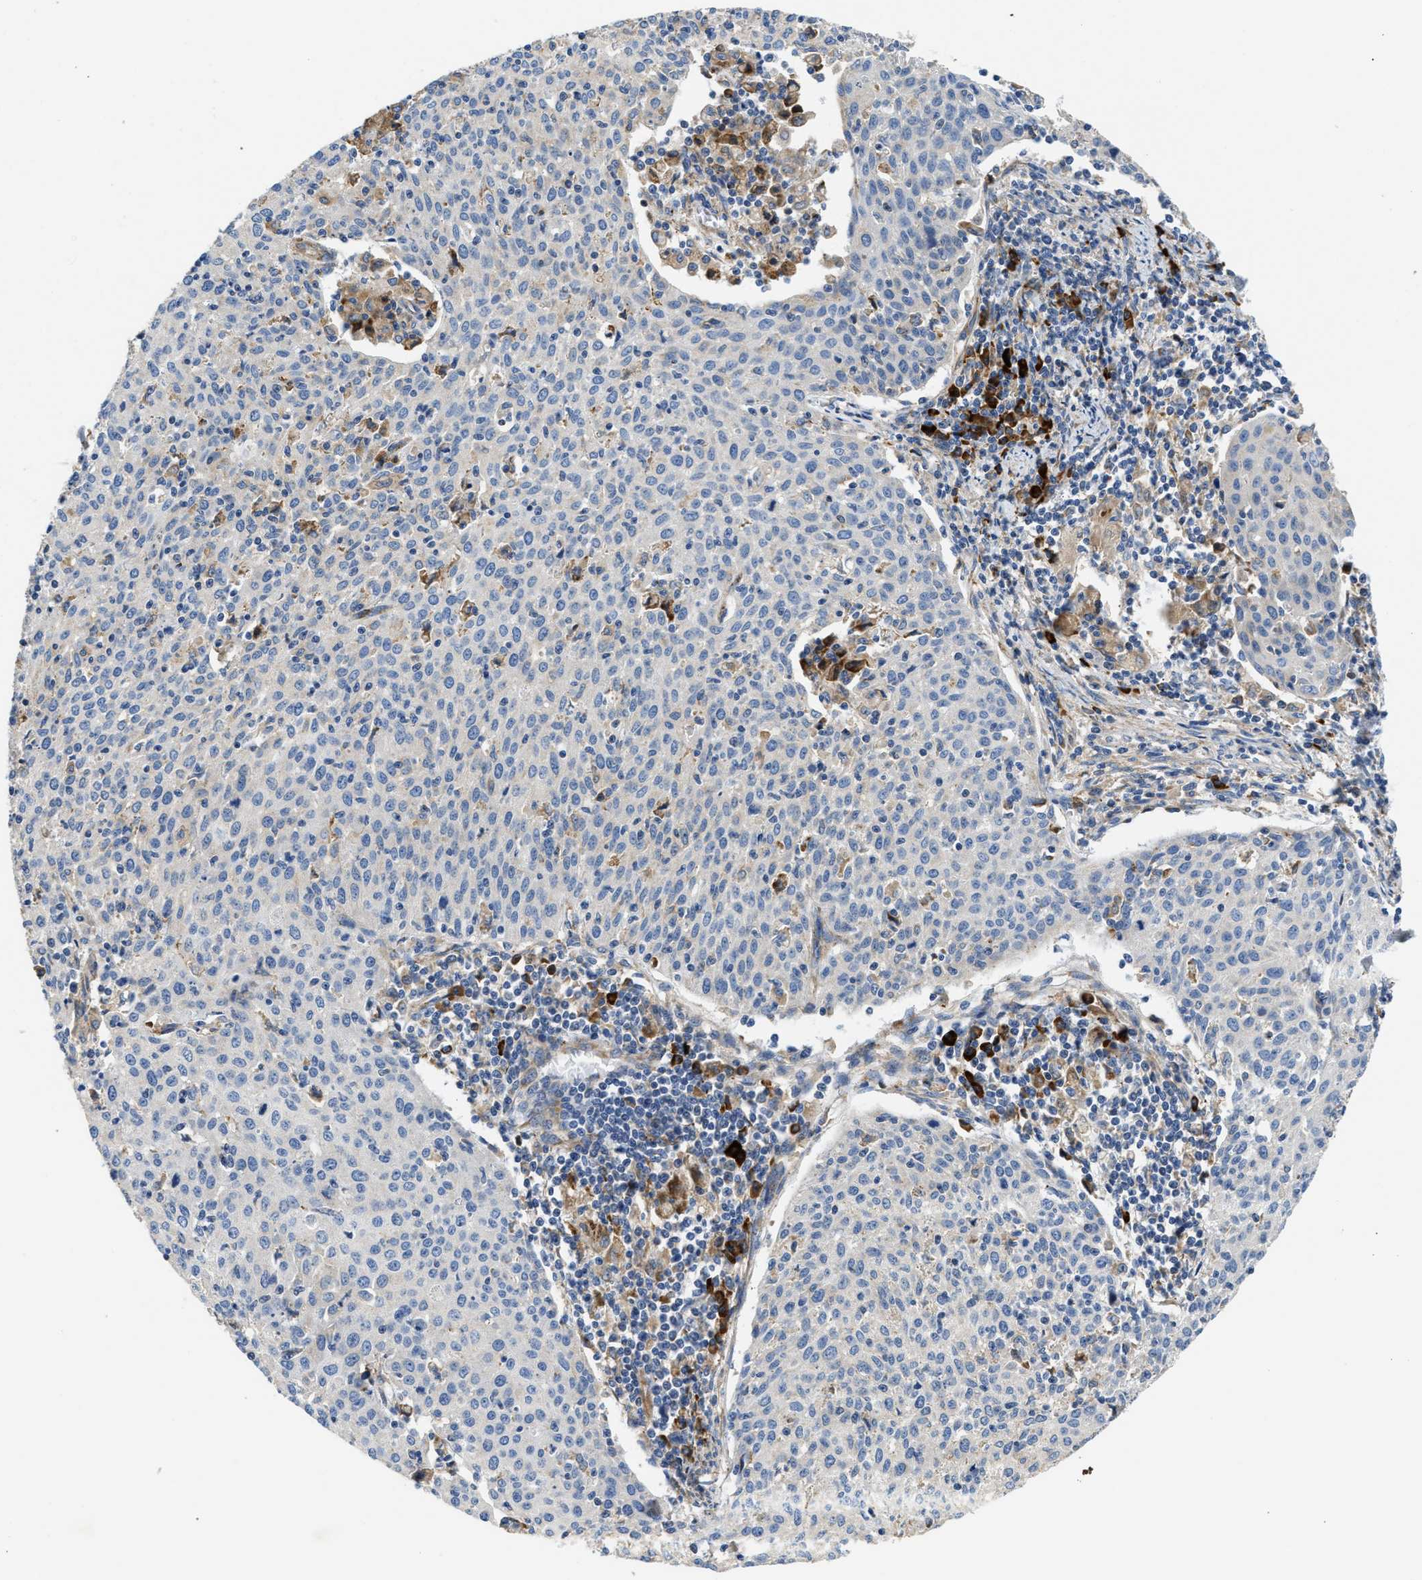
{"staining": {"intensity": "negative", "quantity": "none", "location": "none"}, "tissue": "cervical cancer", "cell_type": "Tumor cells", "image_type": "cancer", "snomed": [{"axis": "morphology", "description": "Squamous cell carcinoma, NOS"}, {"axis": "topography", "description": "Cervix"}], "caption": "Immunohistochemistry (IHC) of cervical cancer (squamous cell carcinoma) exhibits no staining in tumor cells. Nuclei are stained in blue.", "gene": "AMZ1", "patient": {"sex": "female", "age": 38}}